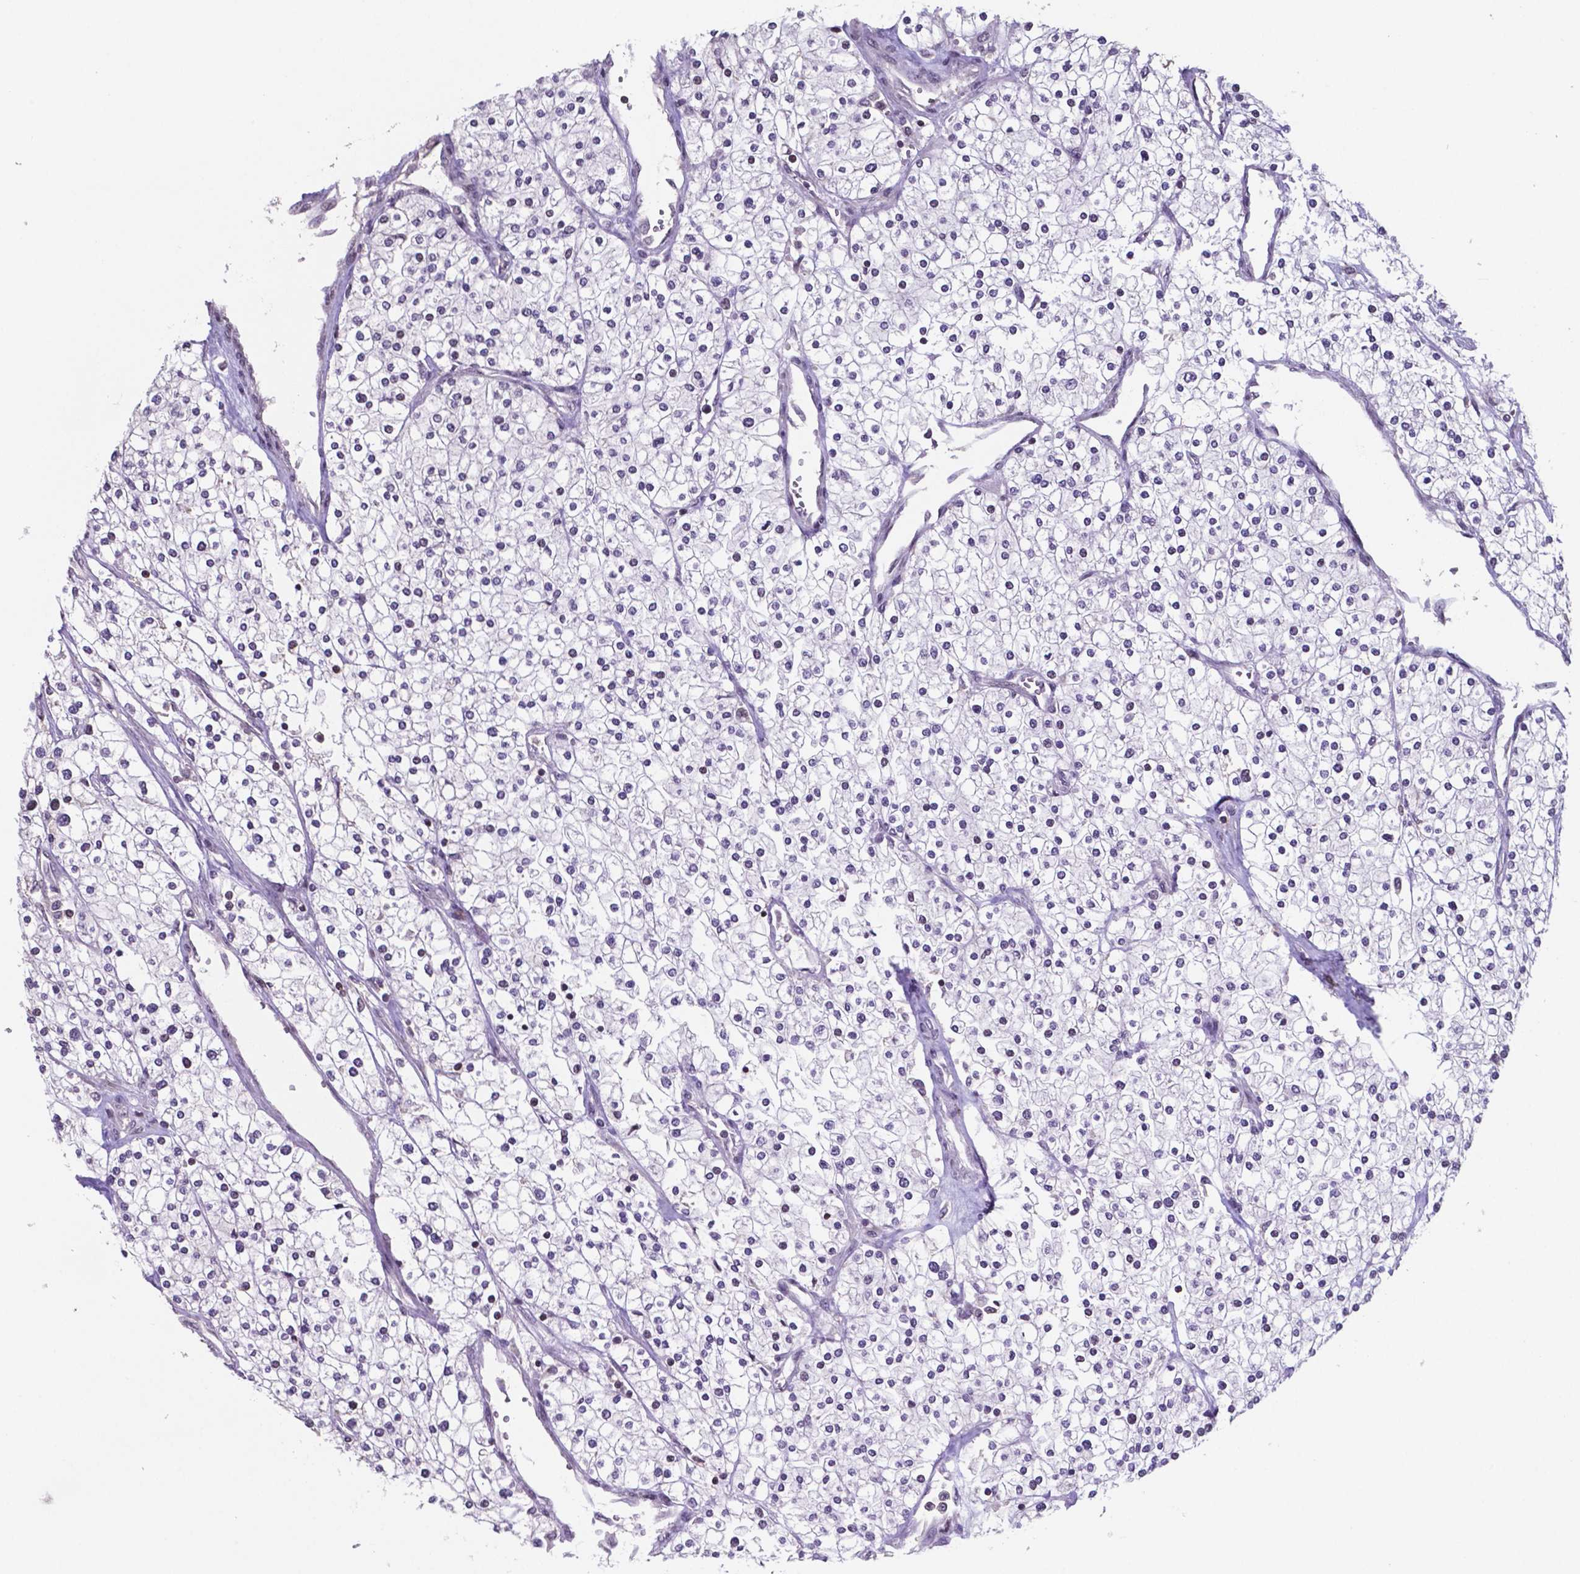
{"staining": {"intensity": "negative", "quantity": "none", "location": "none"}, "tissue": "renal cancer", "cell_type": "Tumor cells", "image_type": "cancer", "snomed": [{"axis": "morphology", "description": "Adenocarcinoma, NOS"}, {"axis": "topography", "description": "Kidney"}], "caption": "High power microscopy image of an immunohistochemistry histopathology image of renal cancer, revealing no significant positivity in tumor cells.", "gene": "MLC1", "patient": {"sex": "male", "age": 80}}